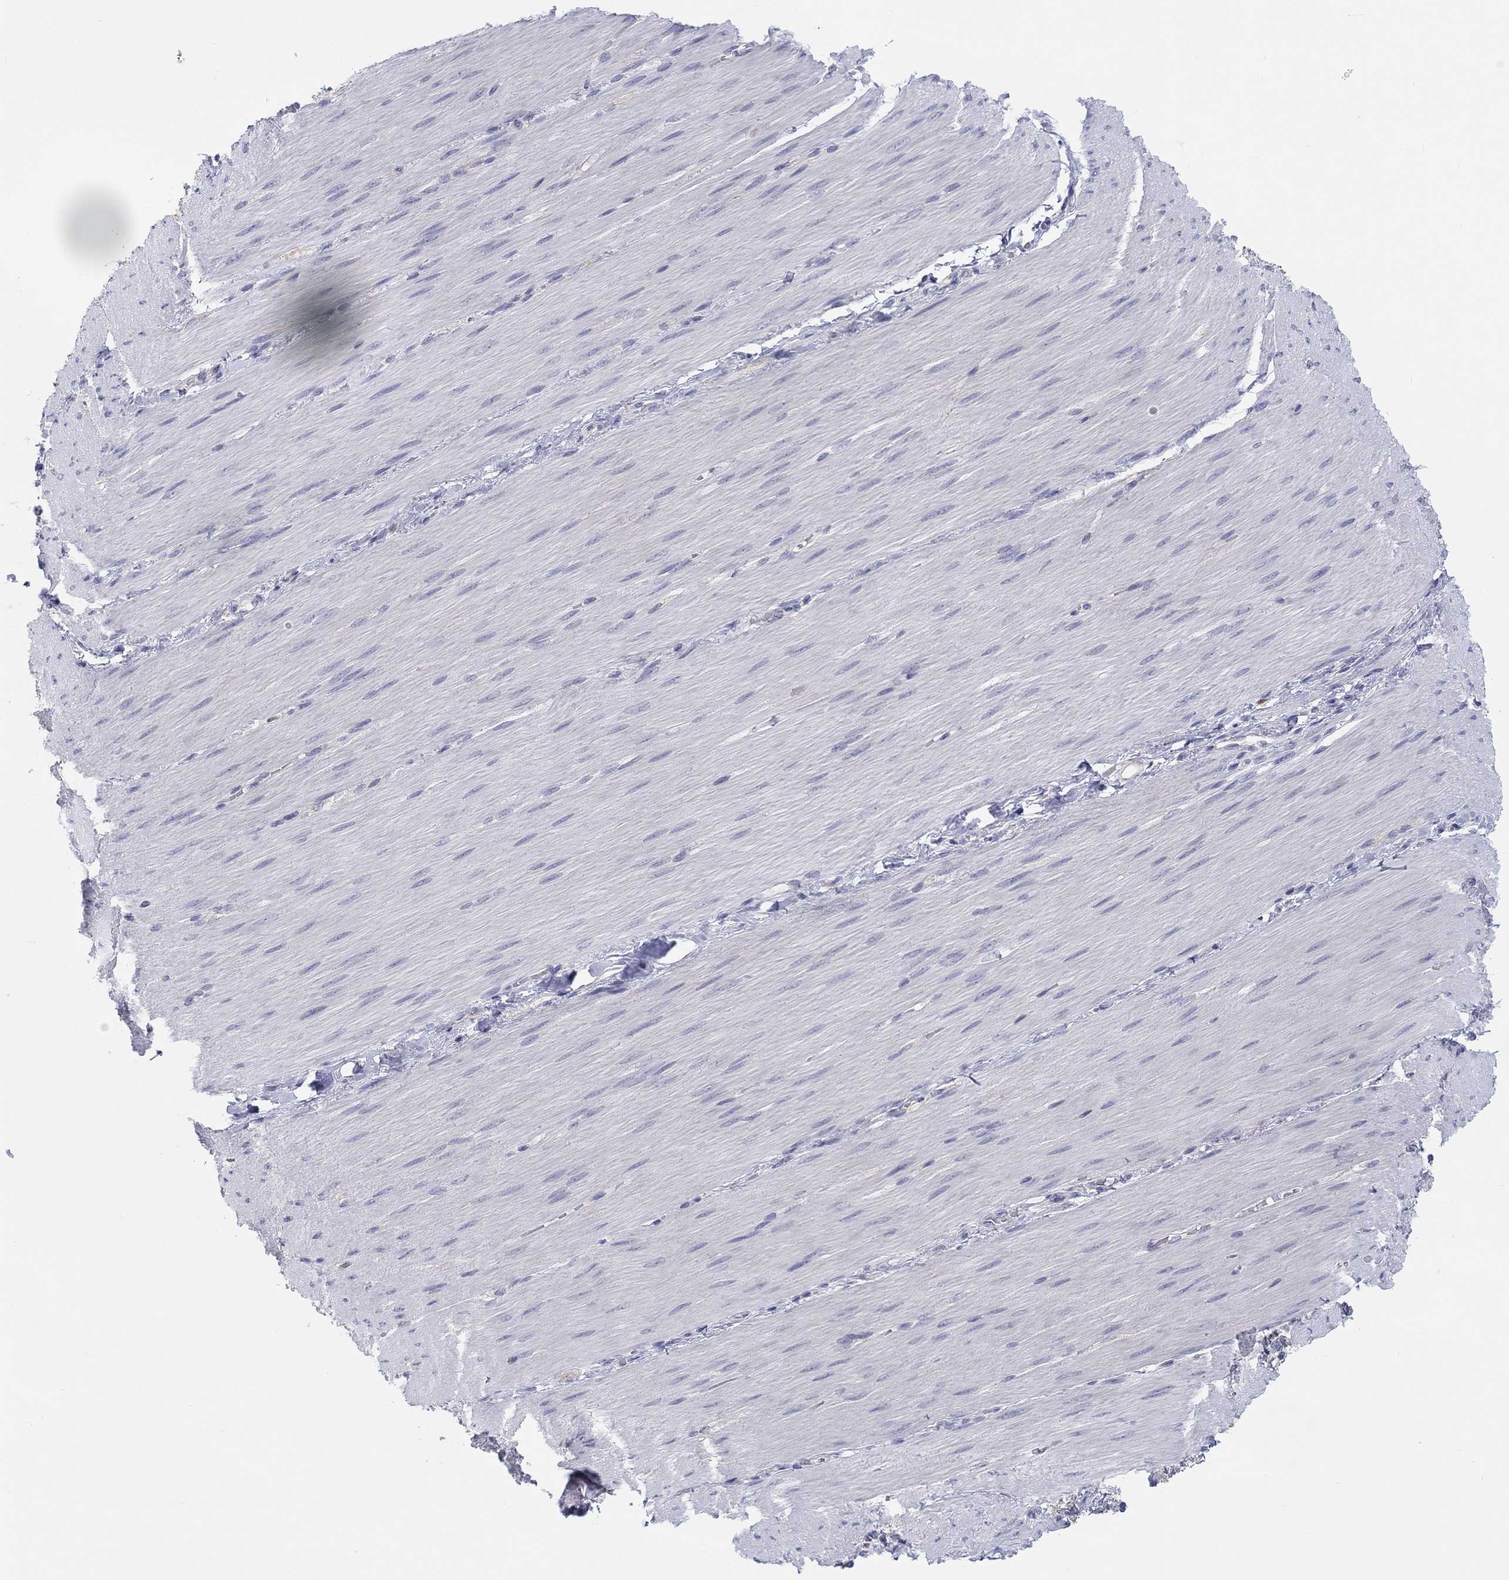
{"staining": {"intensity": "negative", "quantity": "none", "location": "none"}, "tissue": "adipose tissue", "cell_type": "Adipocytes", "image_type": "normal", "snomed": [{"axis": "morphology", "description": "Normal tissue, NOS"}, {"axis": "topography", "description": "Smooth muscle"}, {"axis": "topography", "description": "Duodenum"}, {"axis": "topography", "description": "Peripheral nerve tissue"}], "caption": "The image exhibits no significant expression in adipocytes of adipose tissue. (DAB (3,3'-diaminobenzidine) immunohistochemistry (IHC) with hematoxylin counter stain).", "gene": "BCO2", "patient": {"sex": "female", "age": 61}}